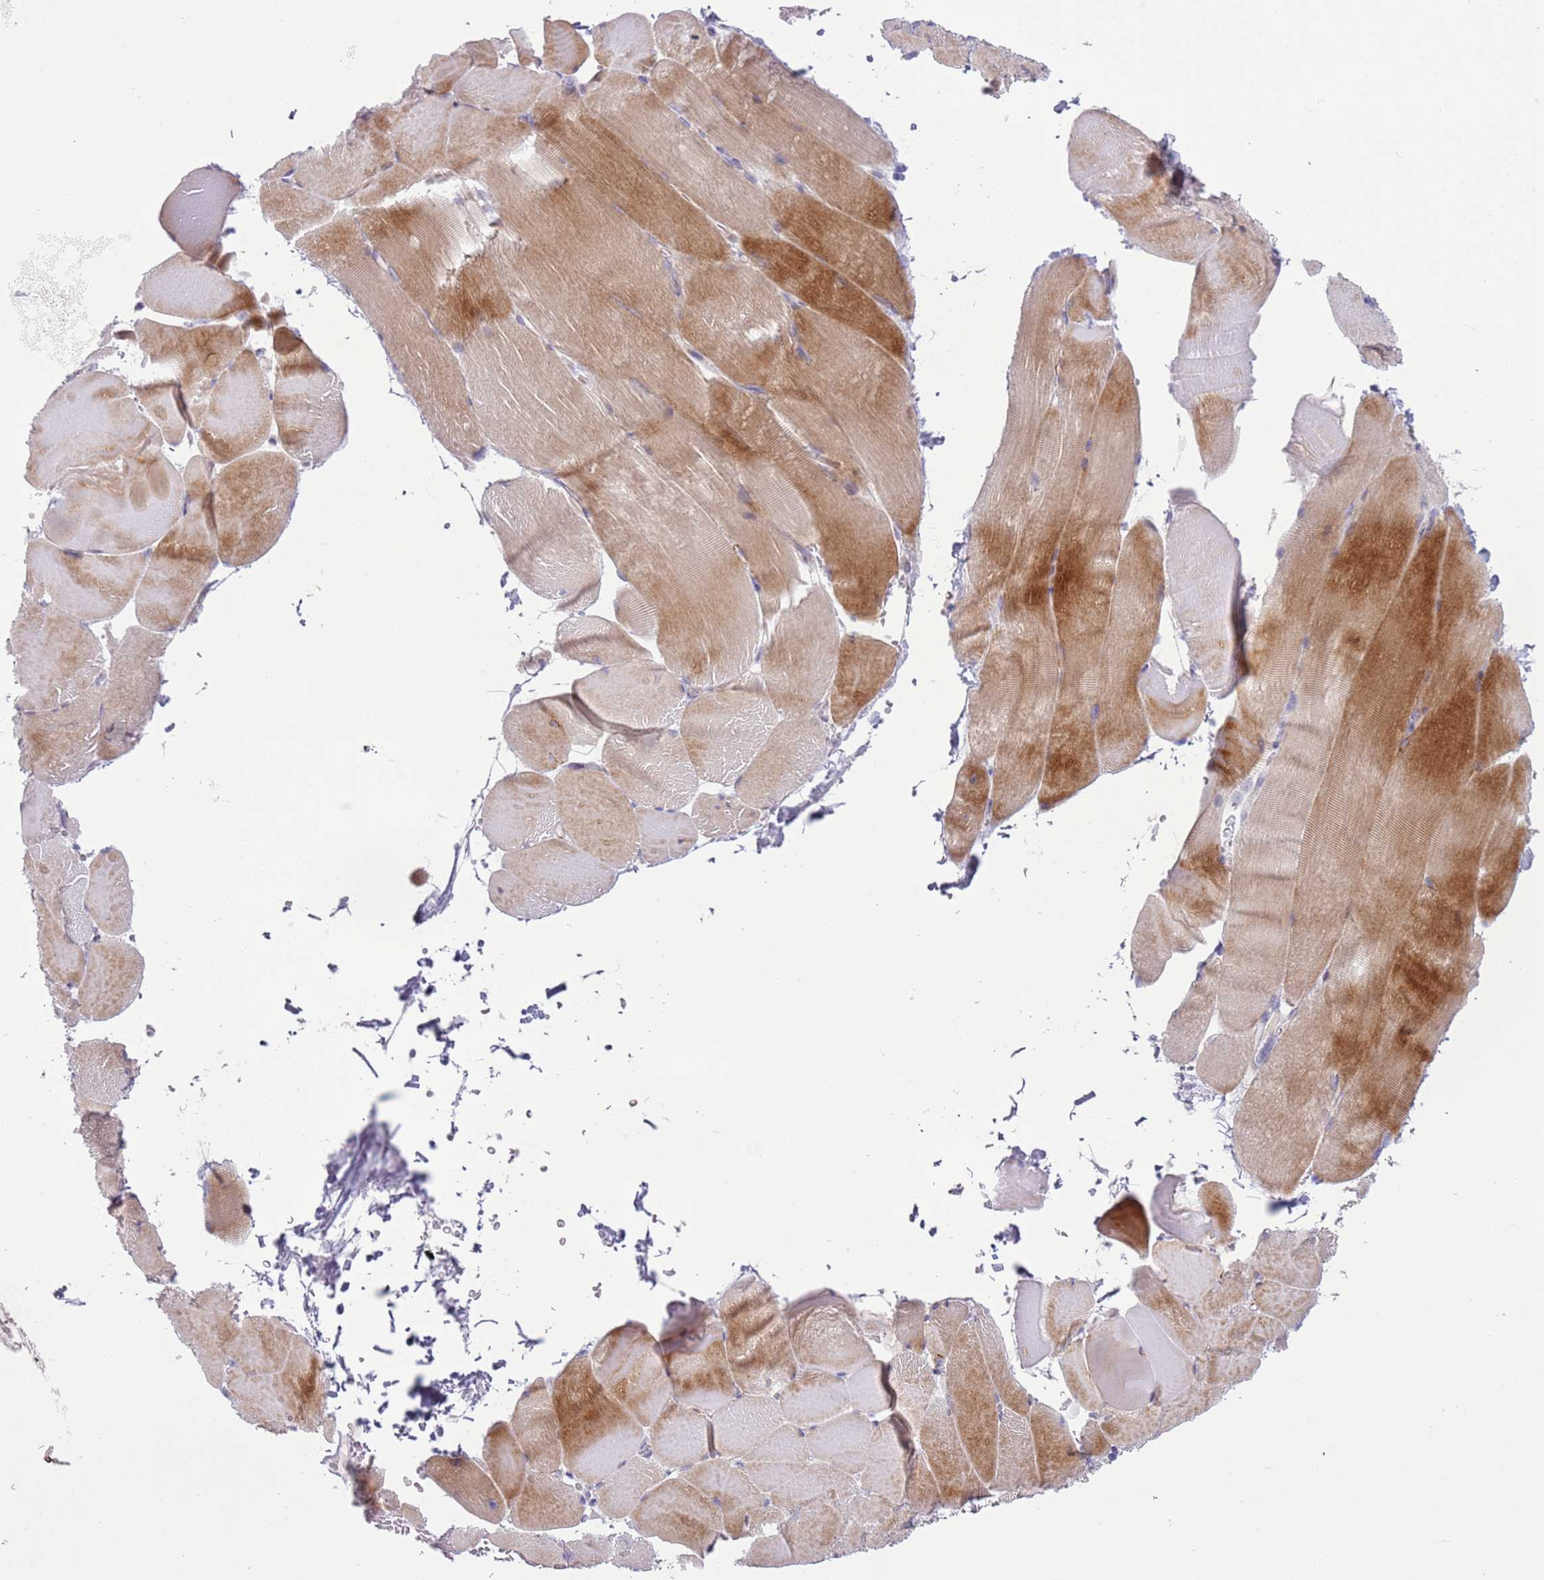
{"staining": {"intensity": "moderate", "quantity": "25%-75%", "location": "cytoplasmic/membranous"}, "tissue": "skeletal muscle", "cell_type": "Myocytes", "image_type": "normal", "snomed": [{"axis": "morphology", "description": "Normal tissue, NOS"}, {"axis": "topography", "description": "Skeletal muscle"}, {"axis": "topography", "description": "Parathyroid gland"}], "caption": "Brown immunohistochemical staining in normal skeletal muscle demonstrates moderate cytoplasmic/membranous positivity in approximately 25%-75% of myocytes. The staining was performed using DAB to visualize the protein expression in brown, while the nuclei were stained in blue with hematoxylin (Magnification: 20x).", "gene": "ZNF239", "patient": {"sex": "female", "age": 37}}